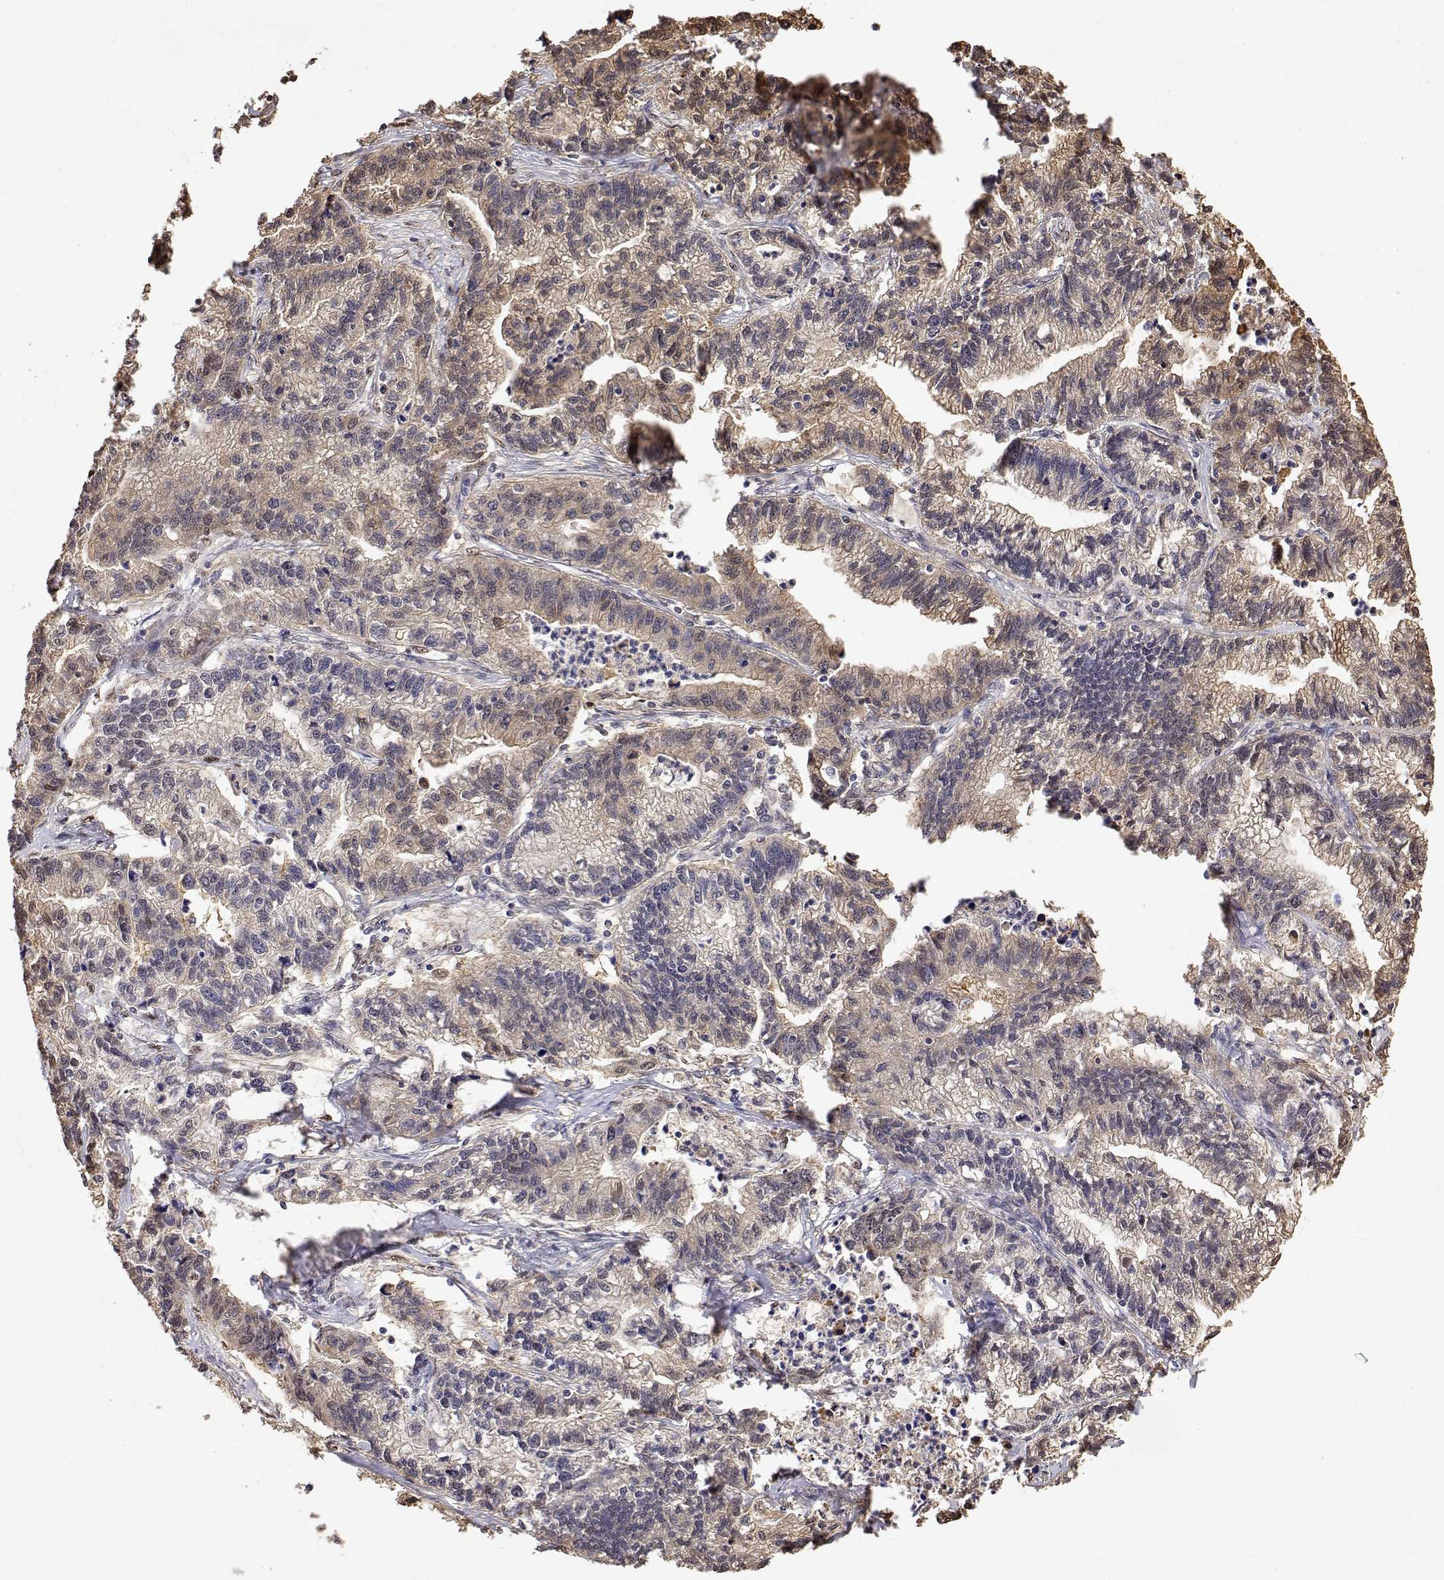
{"staining": {"intensity": "weak", "quantity": "<25%", "location": "cytoplasmic/membranous"}, "tissue": "stomach cancer", "cell_type": "Tumor cells", "image_type": "cancer", "snomed": [{"axis": "morphology", "description": "Adenocarcinoma, NOS"}, {"axis": "topography", "description": "Stomach"}], "caption": "Immunohistochemical staining of stomach cancer reveals no significant positivity in tumor cells.", "gene": "TPI1", "patient": {"sex": "male", "age": 83}}